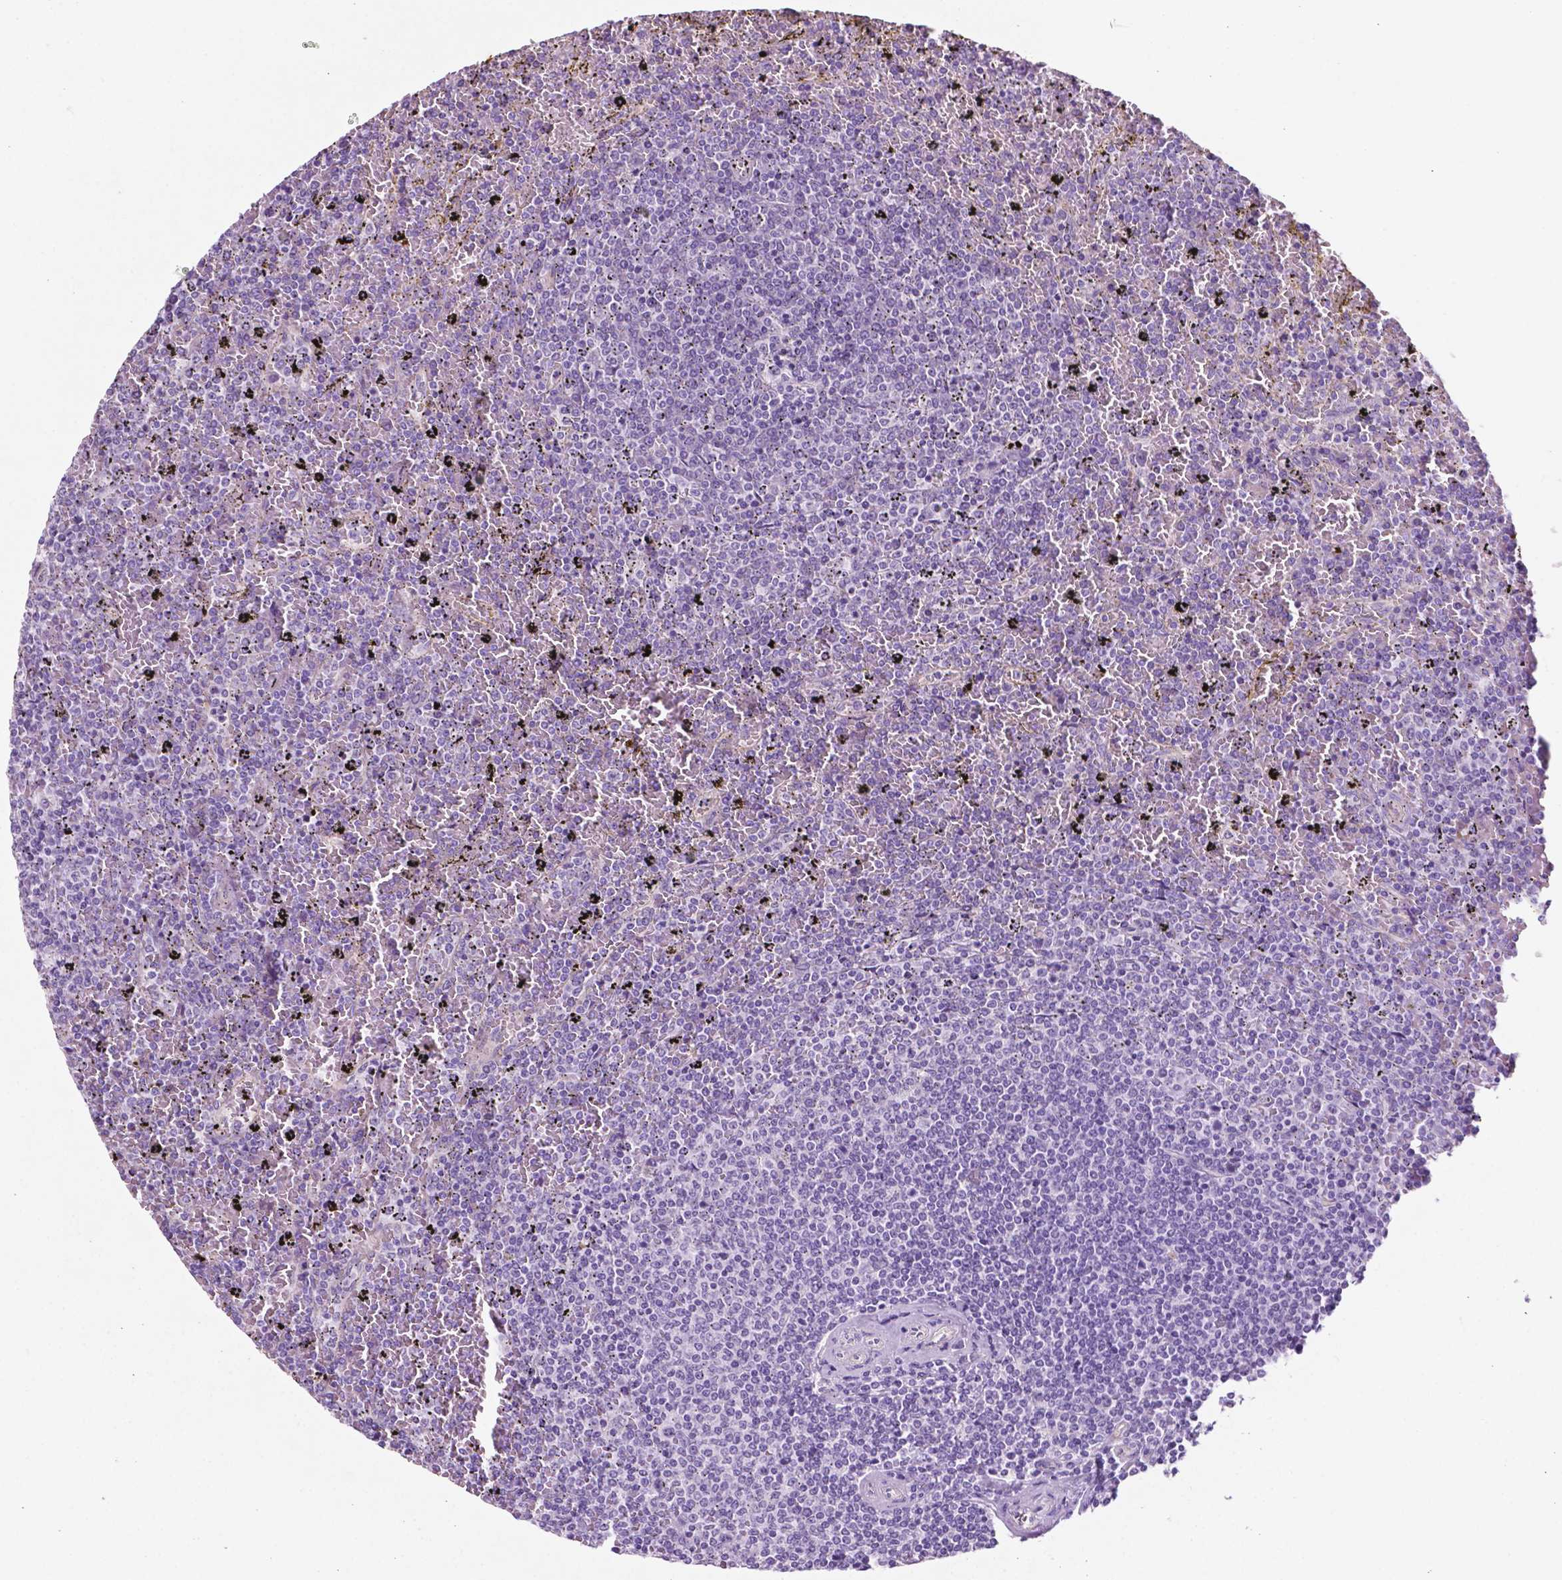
{"staining": {"intensity": "negative", "quantity": "none", "location": "none"}, "tissue": "lymphoma", "cell_type": "Tumor cells", "image_type": "cancer", "snomed": [{"axis": "morphology", "description": "Malignant lymphoma, non-Hodgkin's type, Low grade"}, {"axis": "topography", "description": "Spleen"}], "caption": "A photomicrograph of human lymphoma is negative for staining in tumor cells. Nuclei are stained in blue.", "gene": "PHGR1", "patient": {"sex": "female", "age": 77}}